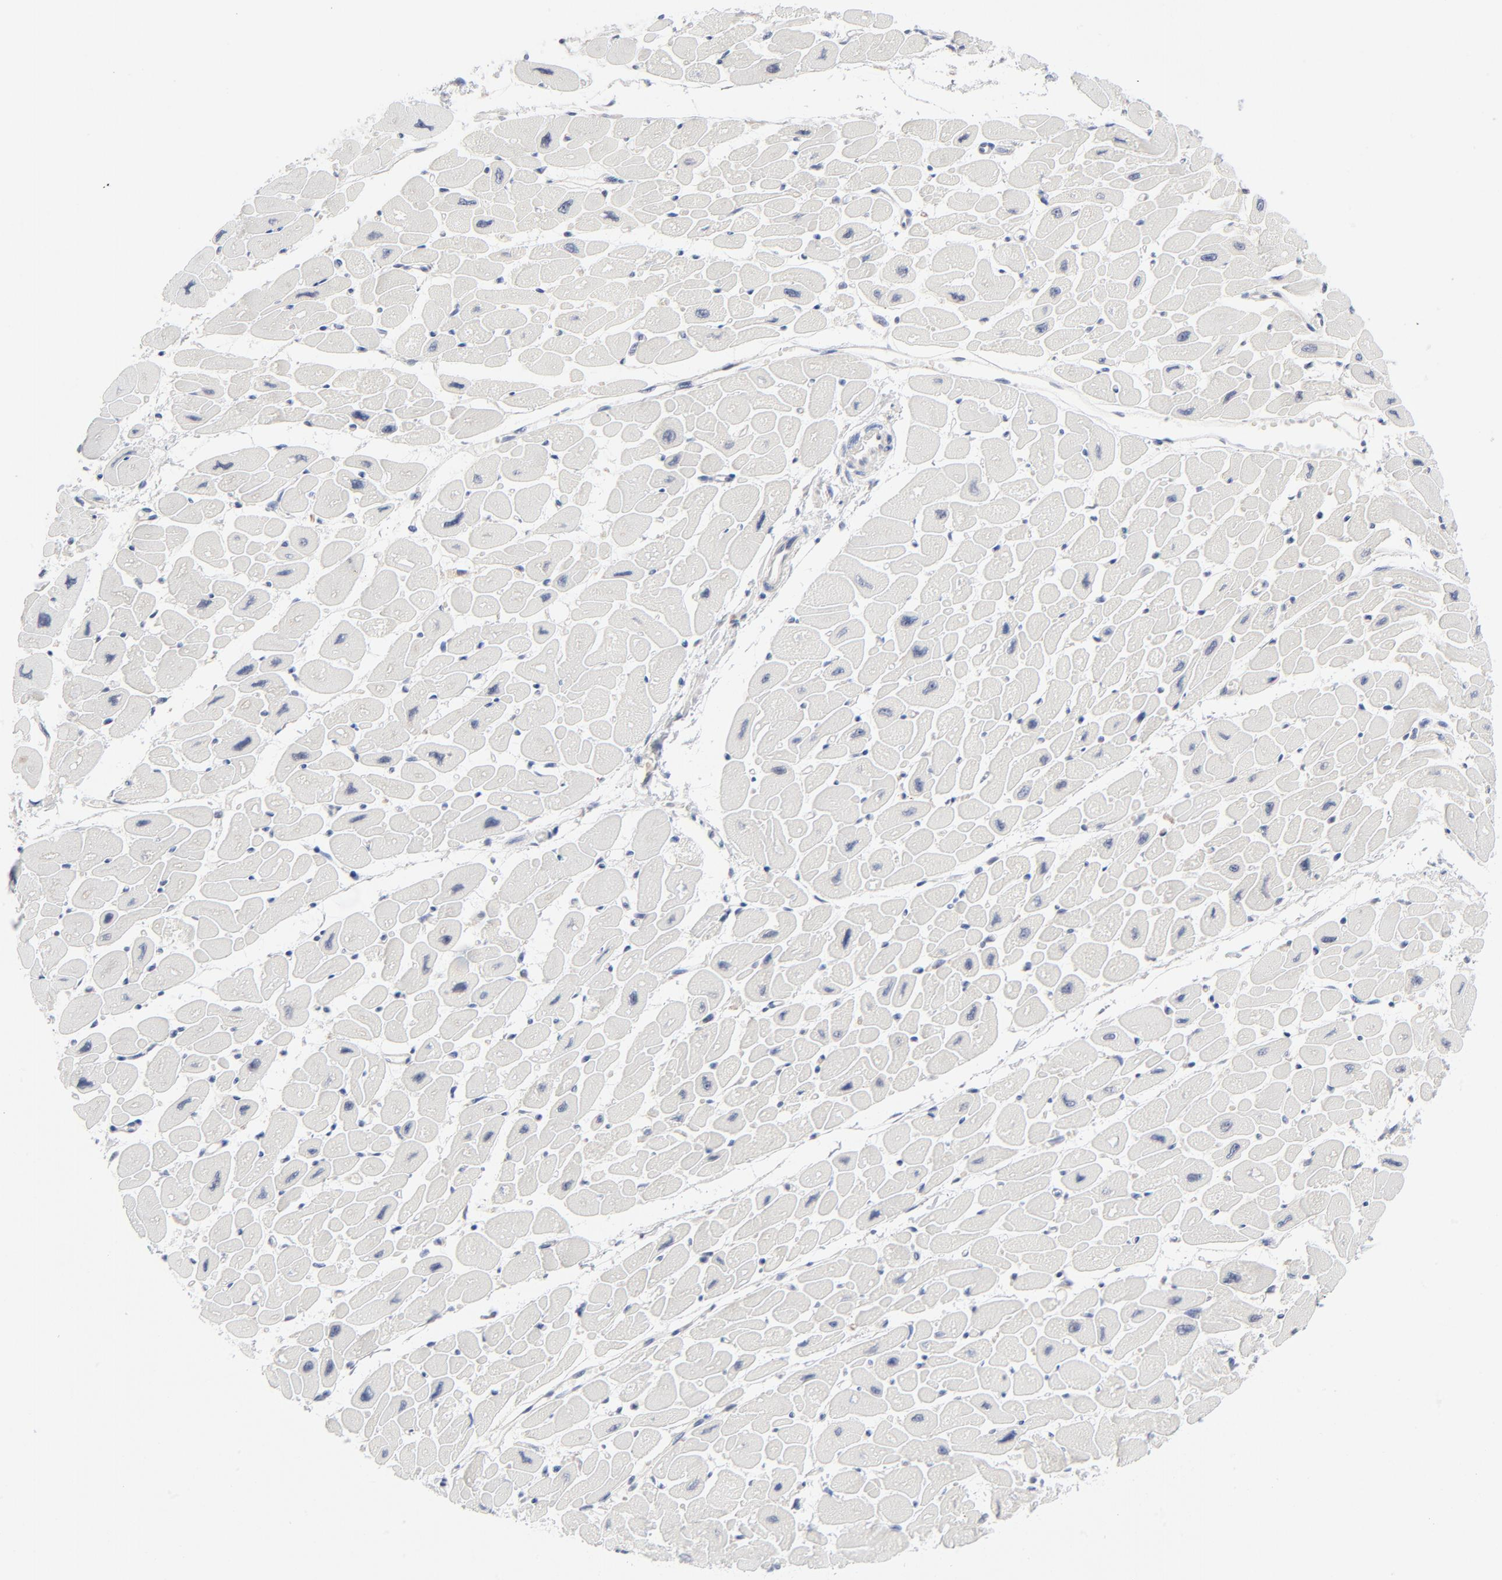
{"staining": {"intensity": "negative", "quantity": "none", "location": "none"}, "tissue": "heart muscle", "cell_type": "Cardiomyocytes", "image_type": "normal", "snomed": [{"axis": "morphology", "description": "Normal tissue, NOS"}, {"axis": "topography", "description": "Heart"}], "caption": "Immunohistochemical staining of unremarkable heart muscle displays no significant staining in cardiomyocytes.", "gene": "RPS6KB1", "patient": {"sex": "female", "age": 54}}